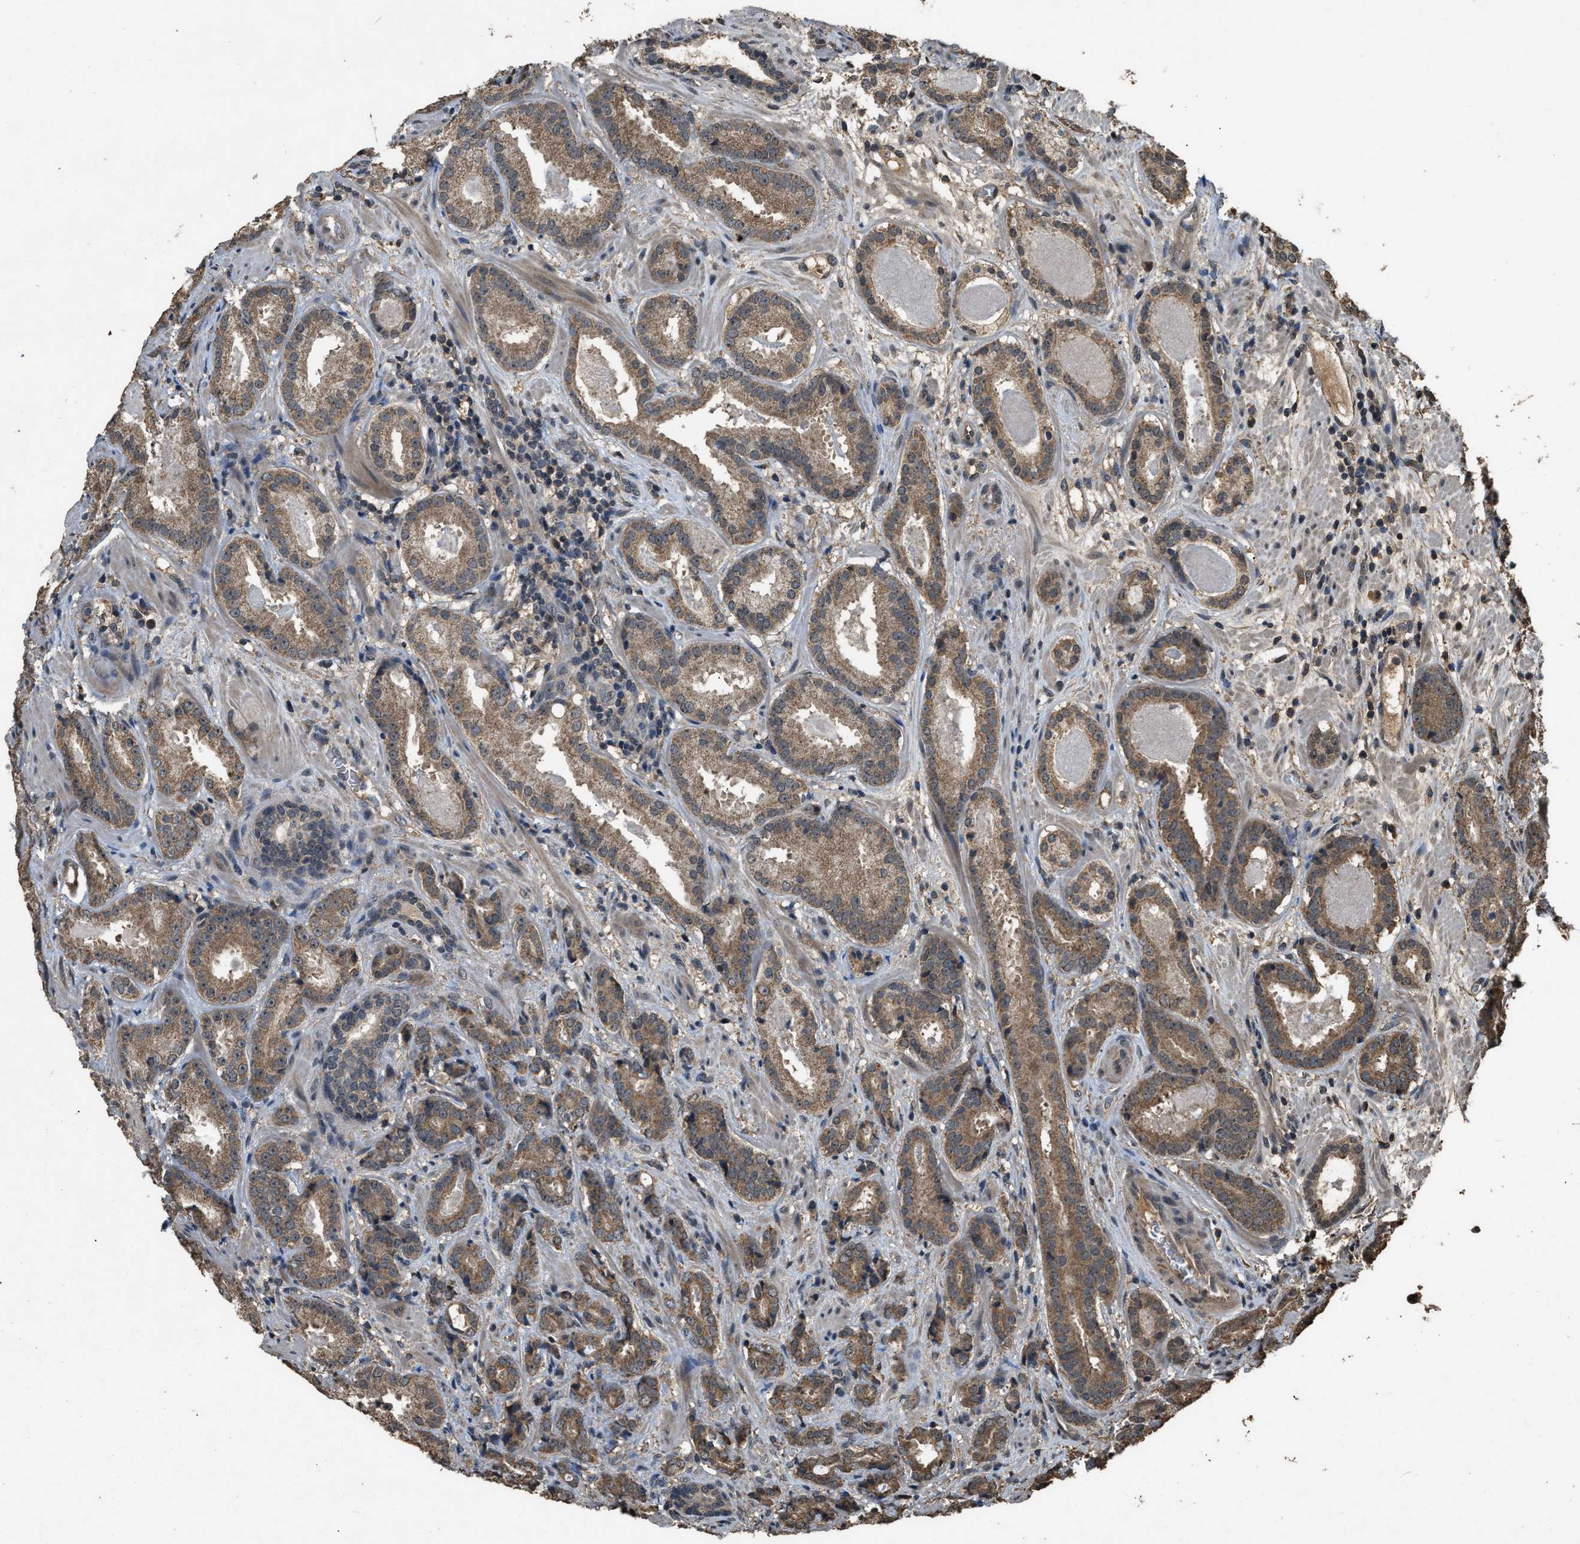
{"staining": {"intensity": "moderate", "quantity": ">75%", "location": "cytoplasmic/membranous"}, "tissue": "prostate cancer", "cell_type": "Tumor cells", "image_type": "cancer", "snomed": [{"axis": "morphology", "description": "Adenocarcinoma, Low grade"}, {"axis": "topography", "description": "Prostate"}], "caption": "A medium amount of moderate cytoplasmic/membranous staining is seen in approximately >75% of tumor cells in prostate adenocarcinoma (low-grade) tissue.", "gene": "DENND6B", "patient": {"sex": "male", "age": 69}}